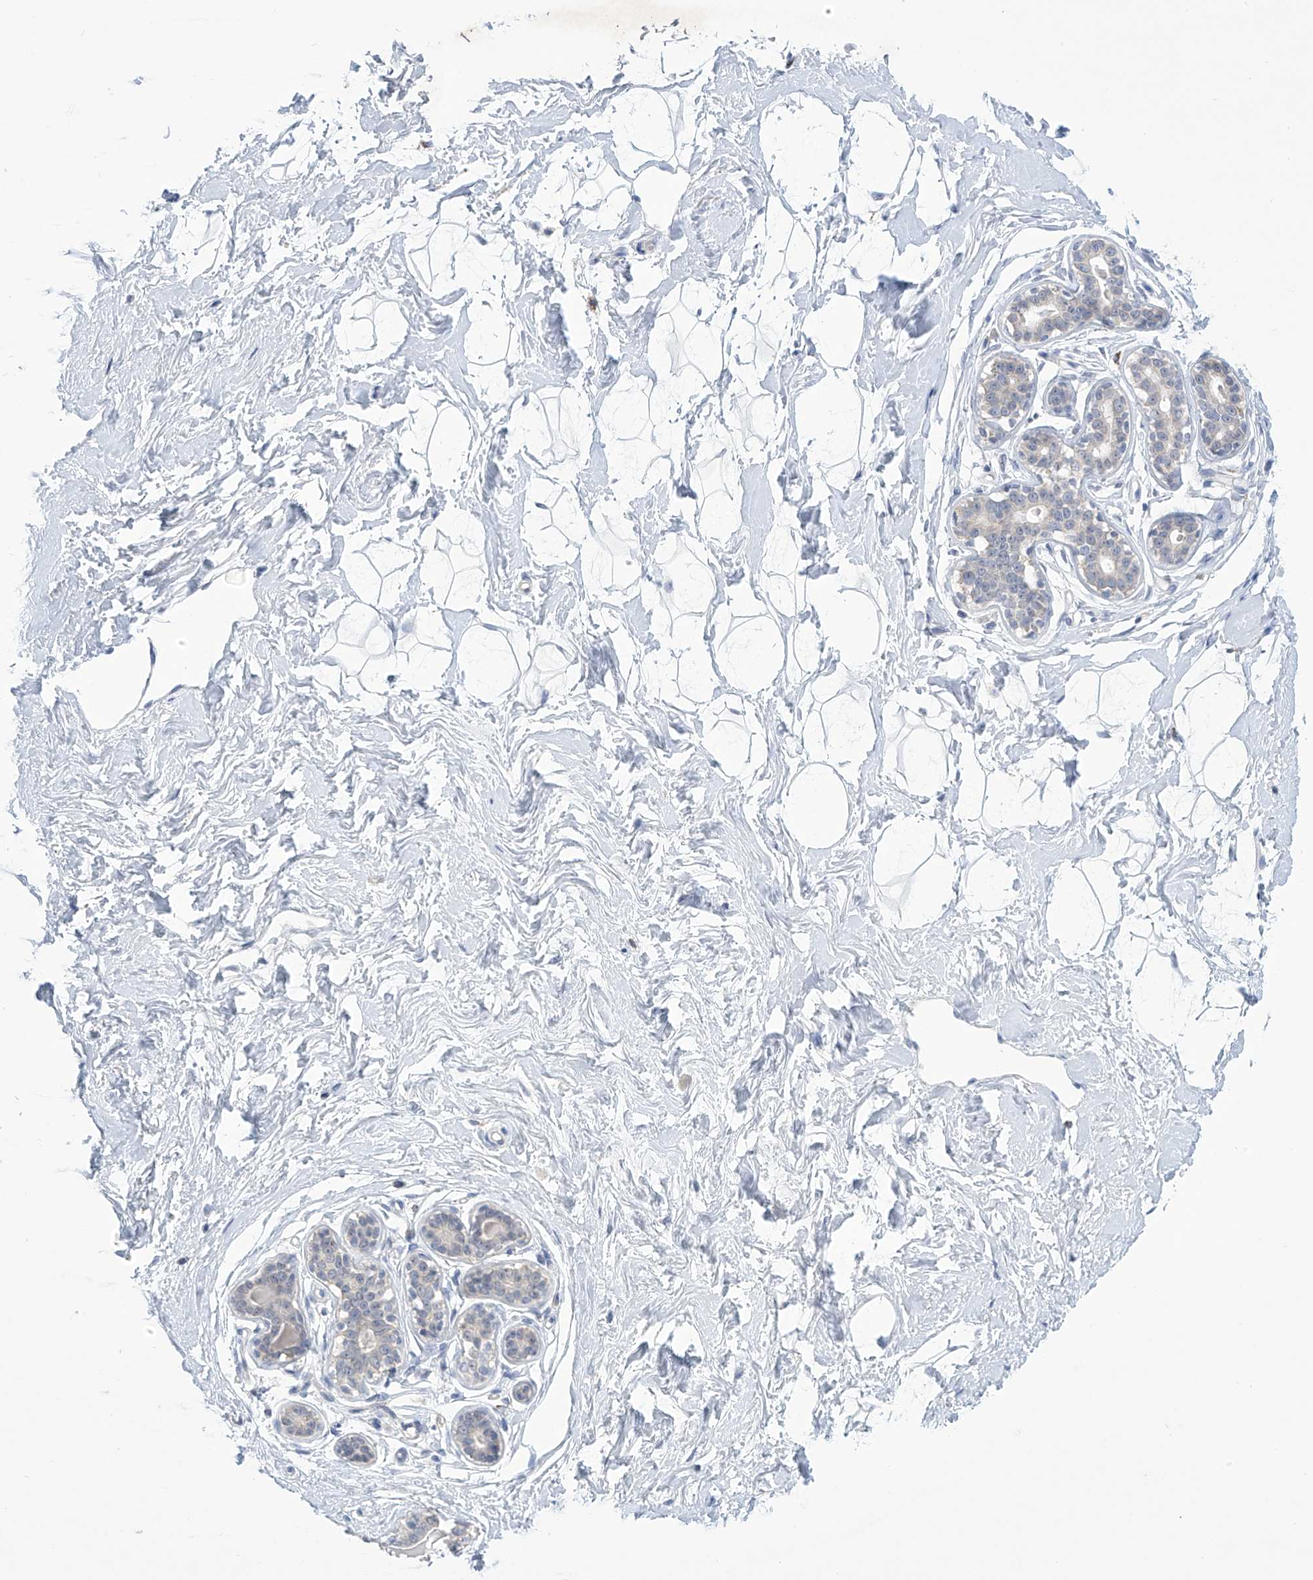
{"staining": {"intensity": "negative", "quantity": "none", "location": "none"}, "tissue": "breast", "cell_type": "Adipocytes", "image_type": "normal", "snomed": [{"axis": "morphology", "description": "Normal tissue, NOS"}, {"axis": "morphology", "description": "Adenoma, NOS"}, {"axis": "topography", "description": "Breast"}], "caption": "An IHC micrograph of unremarkable breast is shown. There is no staining in adipocytes of breast.", "gene": "IBA57", "patient": {"sex": "female", "age": 23}}